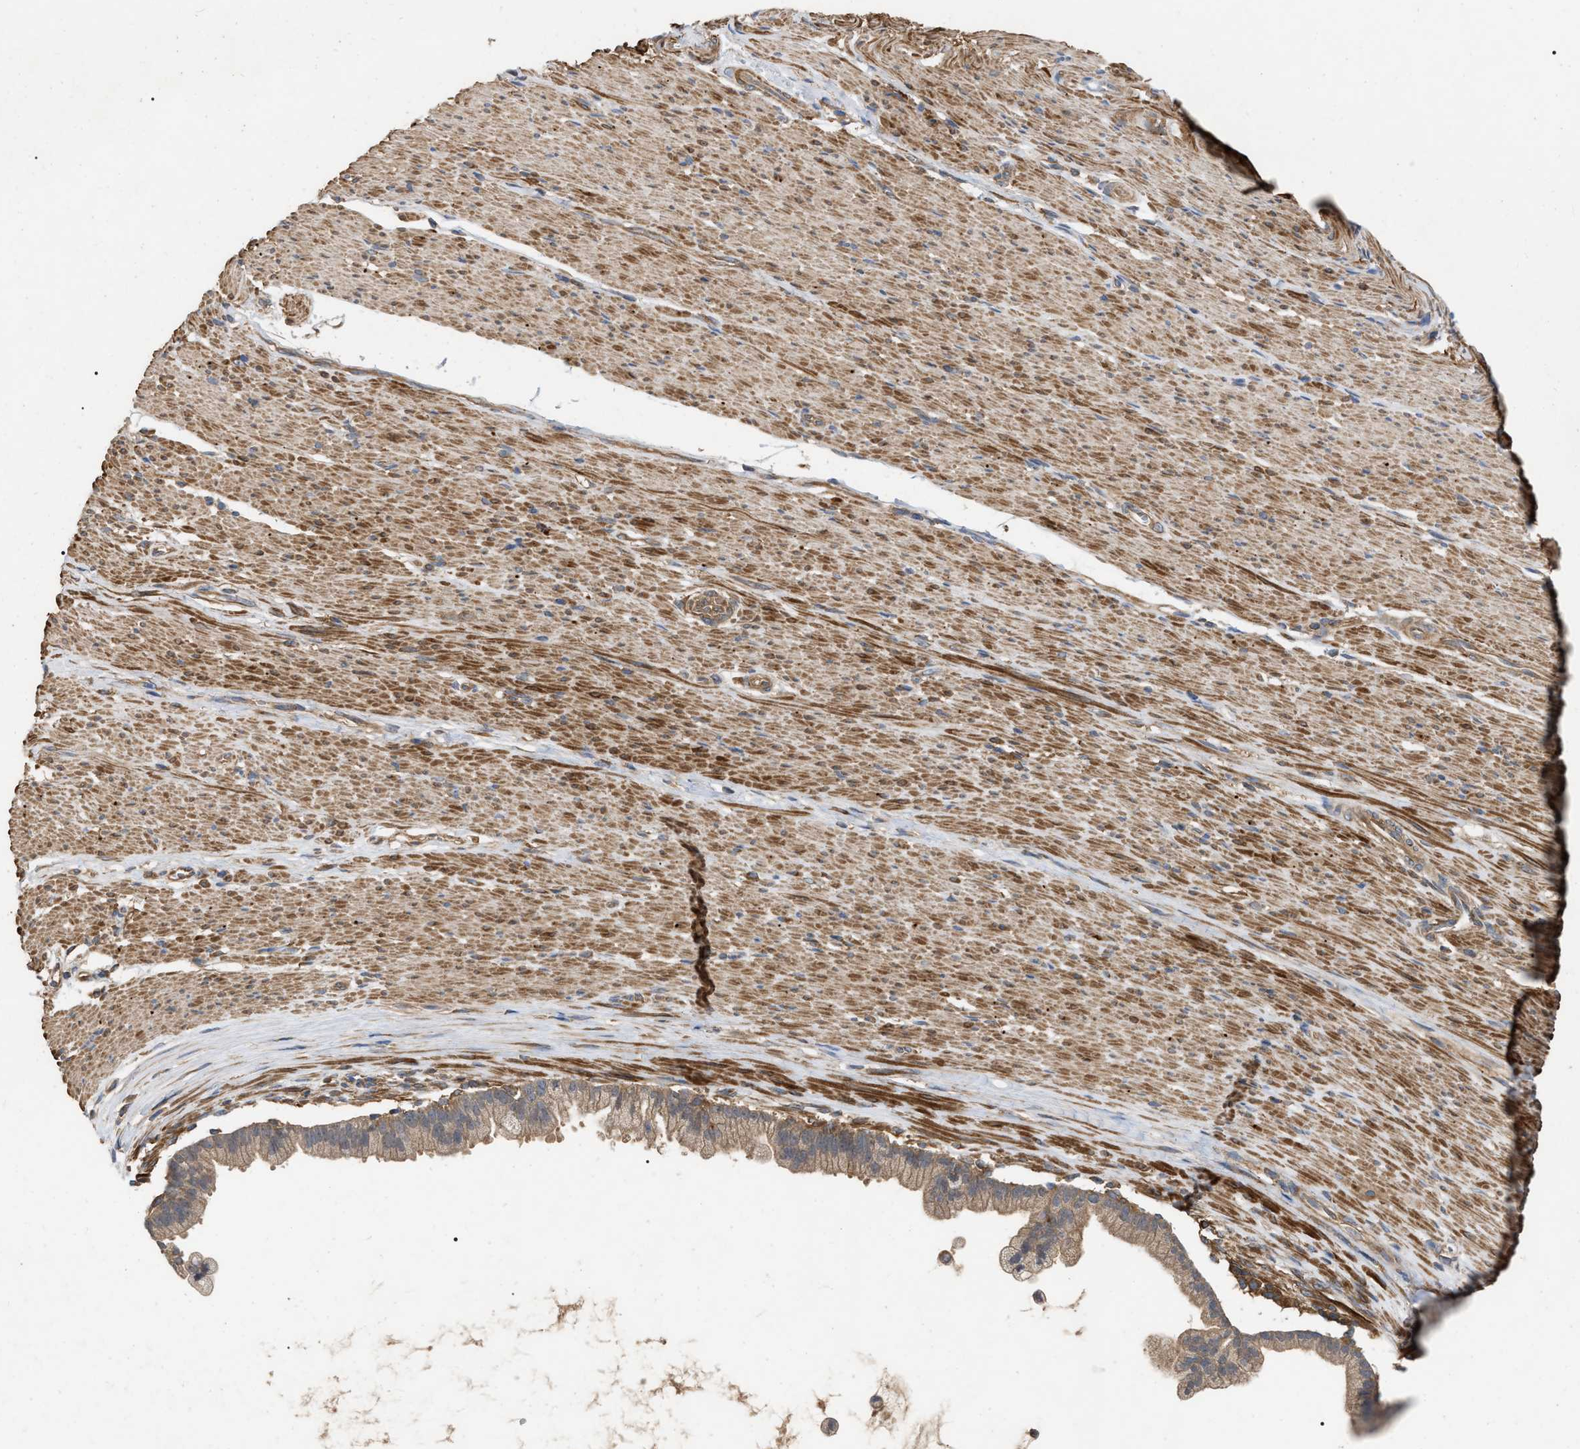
{"staining": {"intensity": "weak", "quantity": ">75%", "location": "cytoplasmic/membranous"}, "tissue": "pancreatic cancer", "cell_type": "Tumor cells", "image_type": "cancer", "snomed": [{"axis": "morphology", "description": "Adenocarcinoma, NOS"}, {"axis": "topography", "description": "Pancreas"}], "caption": "DAB immunohistochemical staining of adenocarcinoma (pancreatic) exhibits weak cytoplasmic/membranous protein expression in about >75% of tumor cells.", "gene": "RABEP1", "patient": {"sex": "male", "age": 69}}